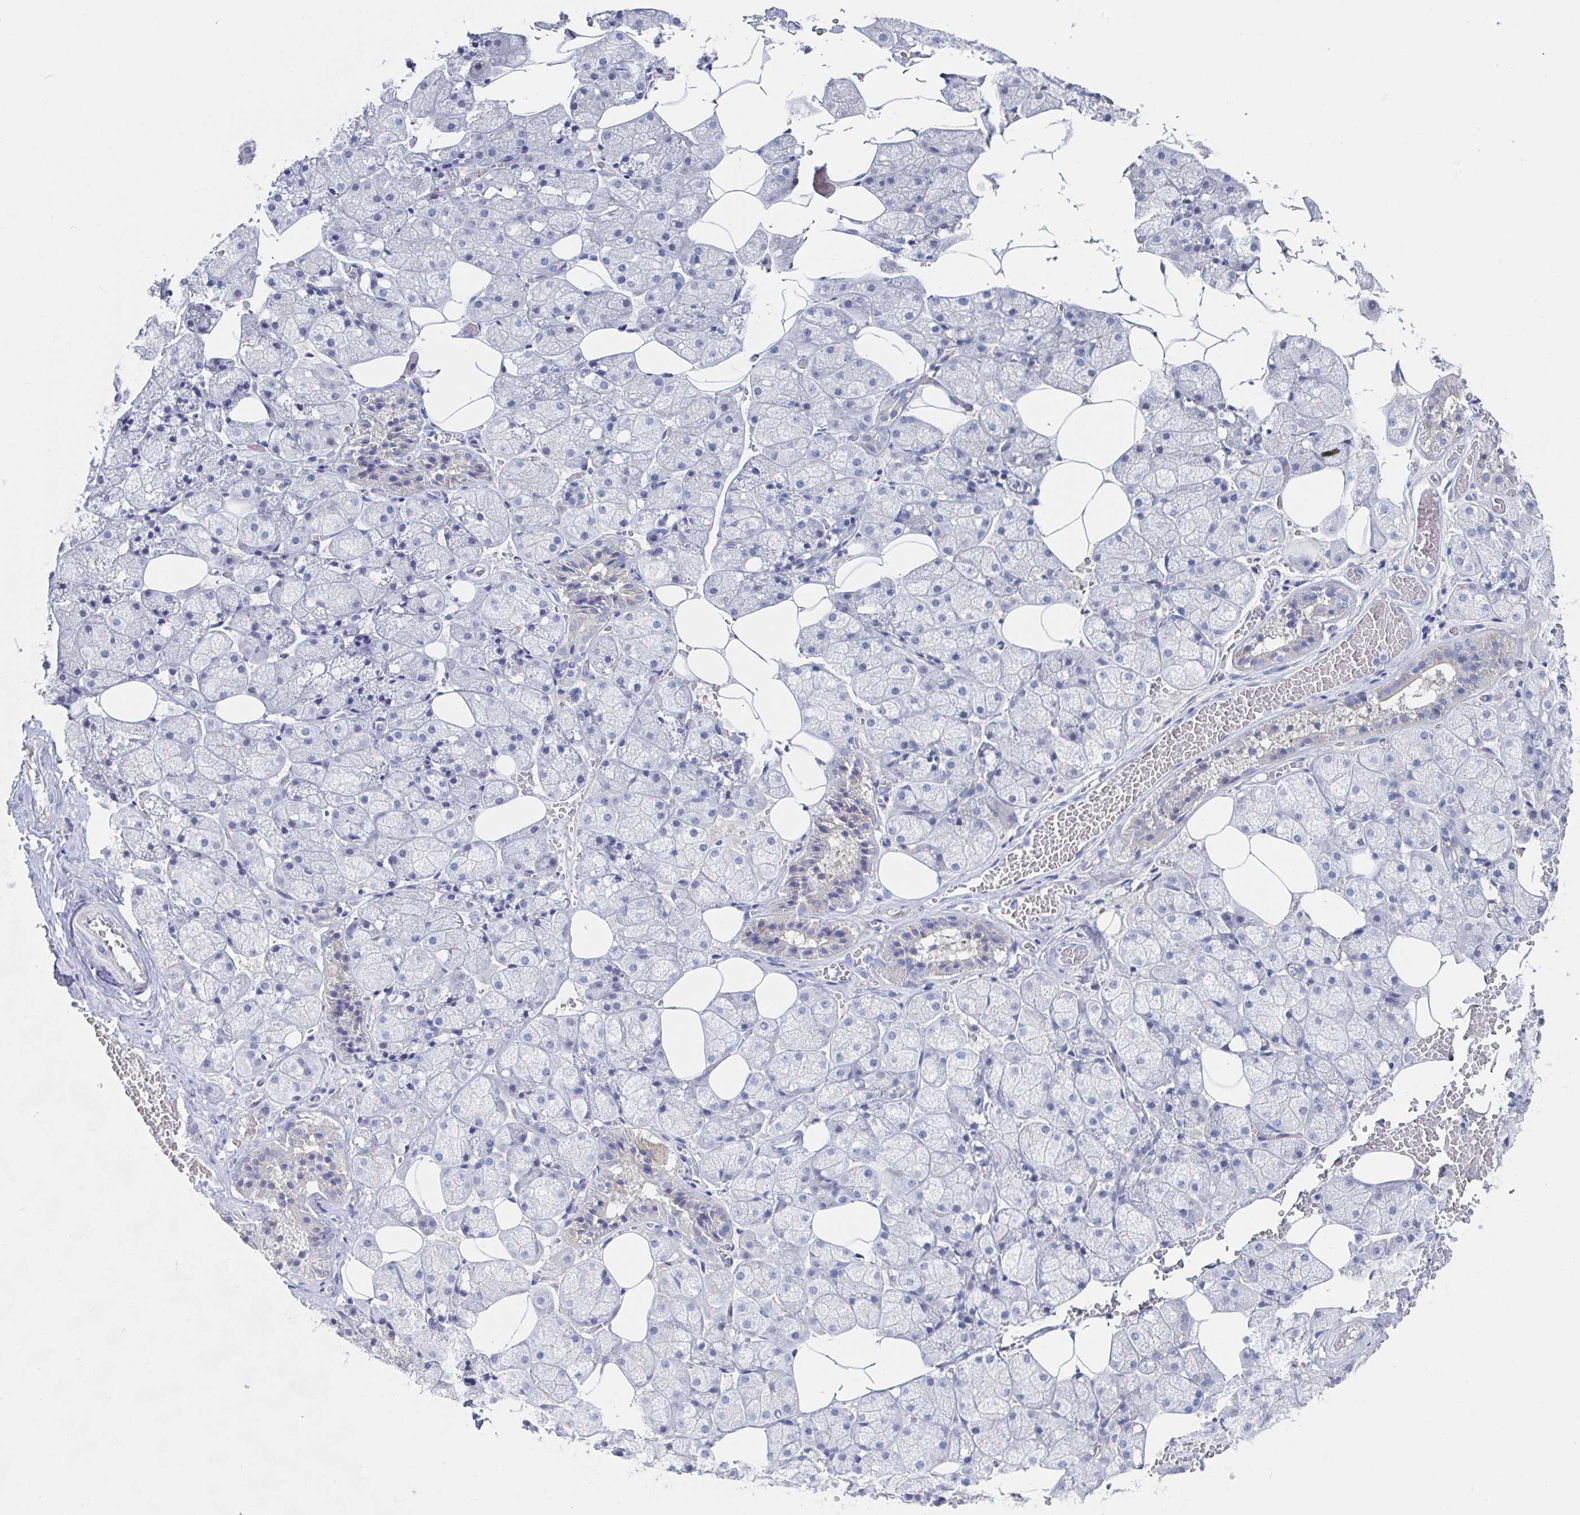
{"staining": {"intensity": "moderate", "quantity": "<25%", "location": "cytoplasmic/membranous"}, "tissue": "salivary gland", "cell_type": "Glandular cells", "image_type": "normal", "snomed": [{"axis": "morphology", "description": "Normal tissue, NOS"}, {"axis": "topography", "description": "Salivary gland"}, {"axis": "topography", "description": "Peripheral nerve tissue"}], "caption": "Immunohistochemistry (IHC) of unremarkable salivary gland reveals low levels of moderate cytoplasmic/membranous expression in approximately <25% of glandular cells. The protein of interest is stained brown, and the nuclei are stained in blue (DAB (3,3'-diaminobenzidine) IHC with brightfield microscopy, high magnification).", "gene": "ZNF100", "patient": {"sex": "male", "age": 38}}